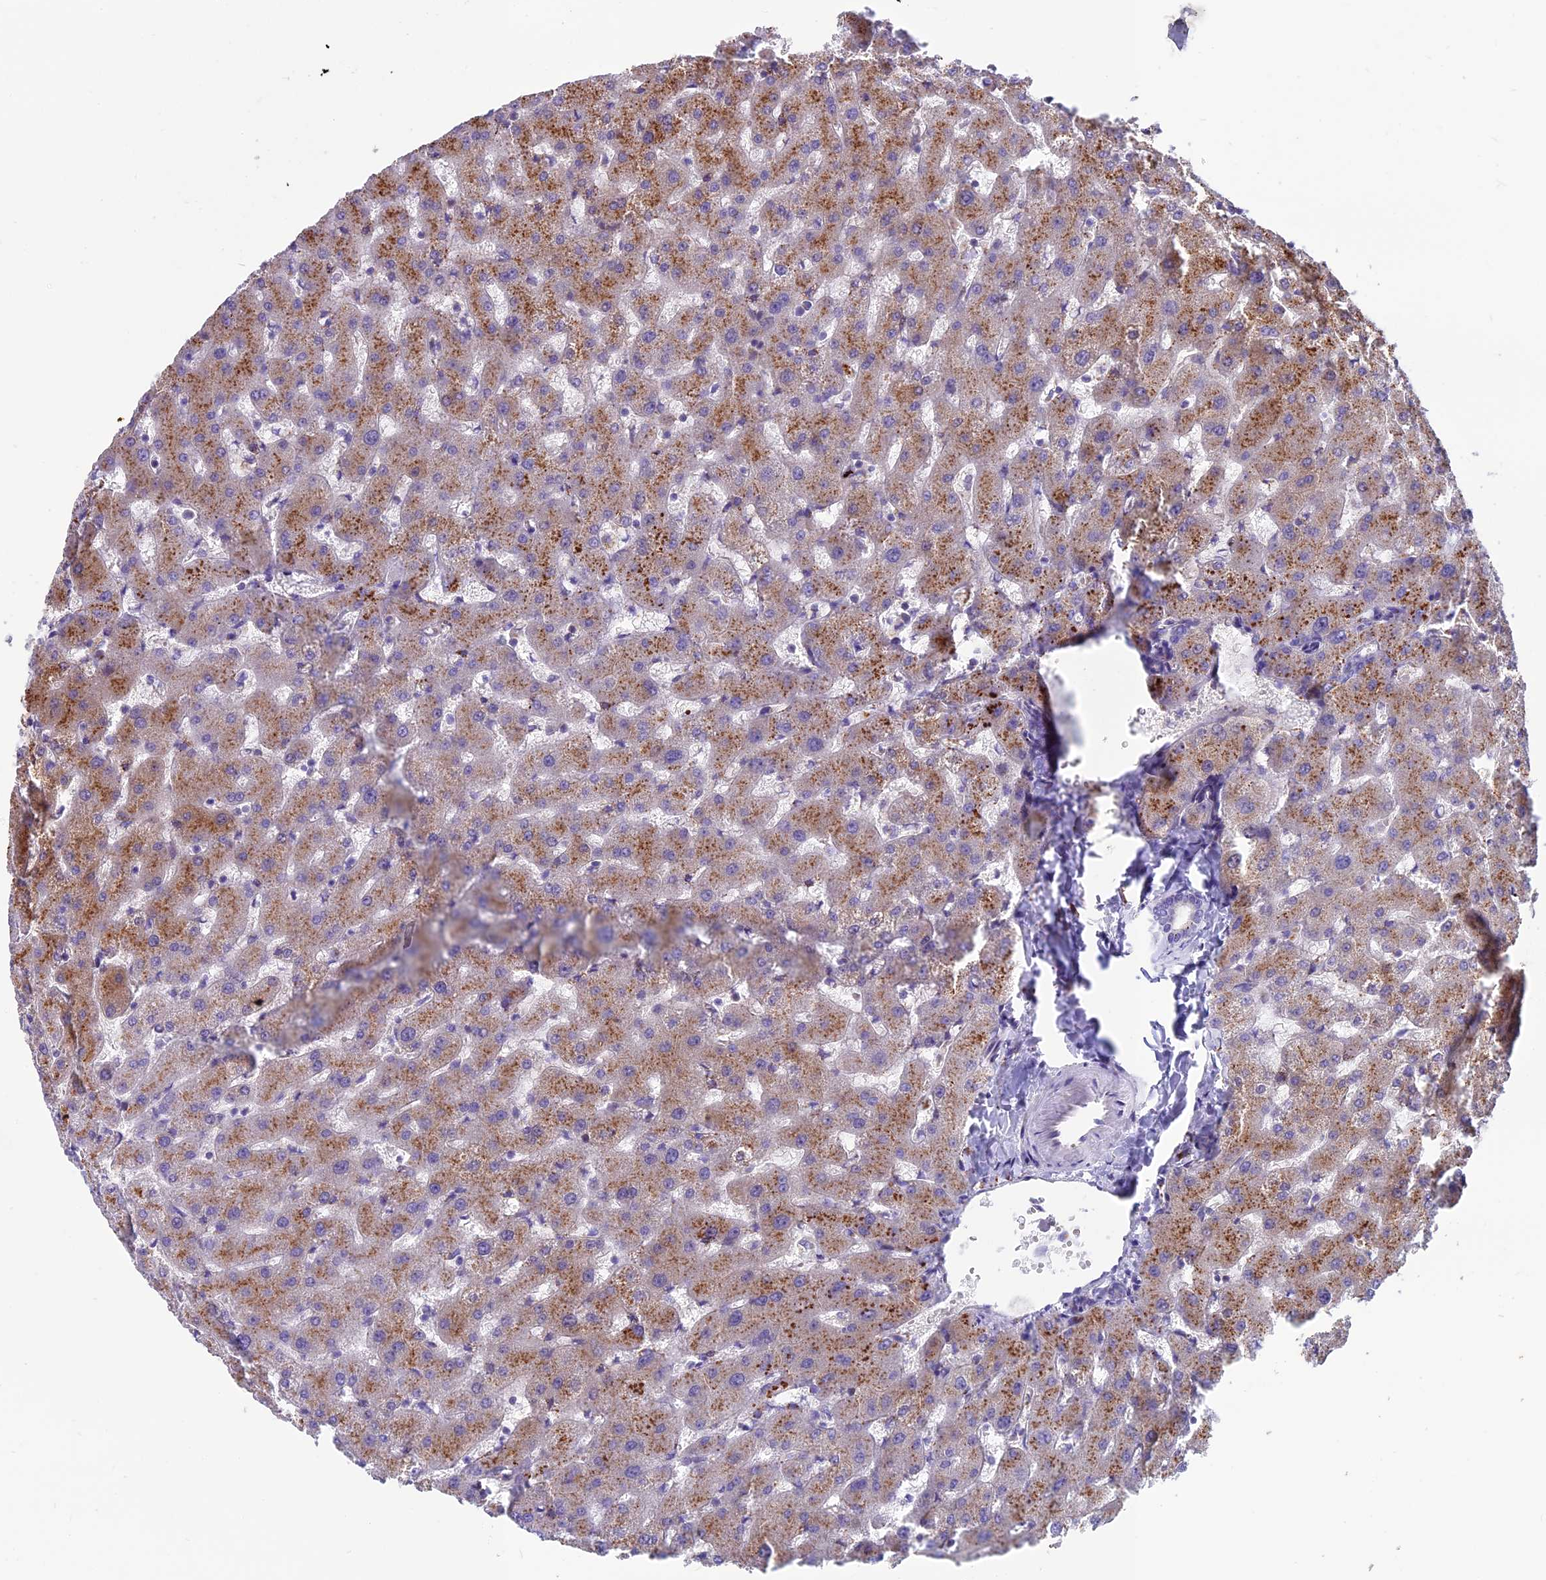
{"staining": {"intensity": "negative", "quantity": "none", "location": "none"}, "tissue": "liver", "cell_type": "Cholangiocytes", "image_type": "normal", "snomed": [{"axis": "morphology", "description": "Normal tissue, NOS"}, {"axis": "topography", "description": "Liver"}], "caption": "Human liver stained for a protein using immunohistochemistry (IHC) shows no expression in cholangiocytes.", "gene": "THRSP", "patient": {"sex": "female", "age": 63}}